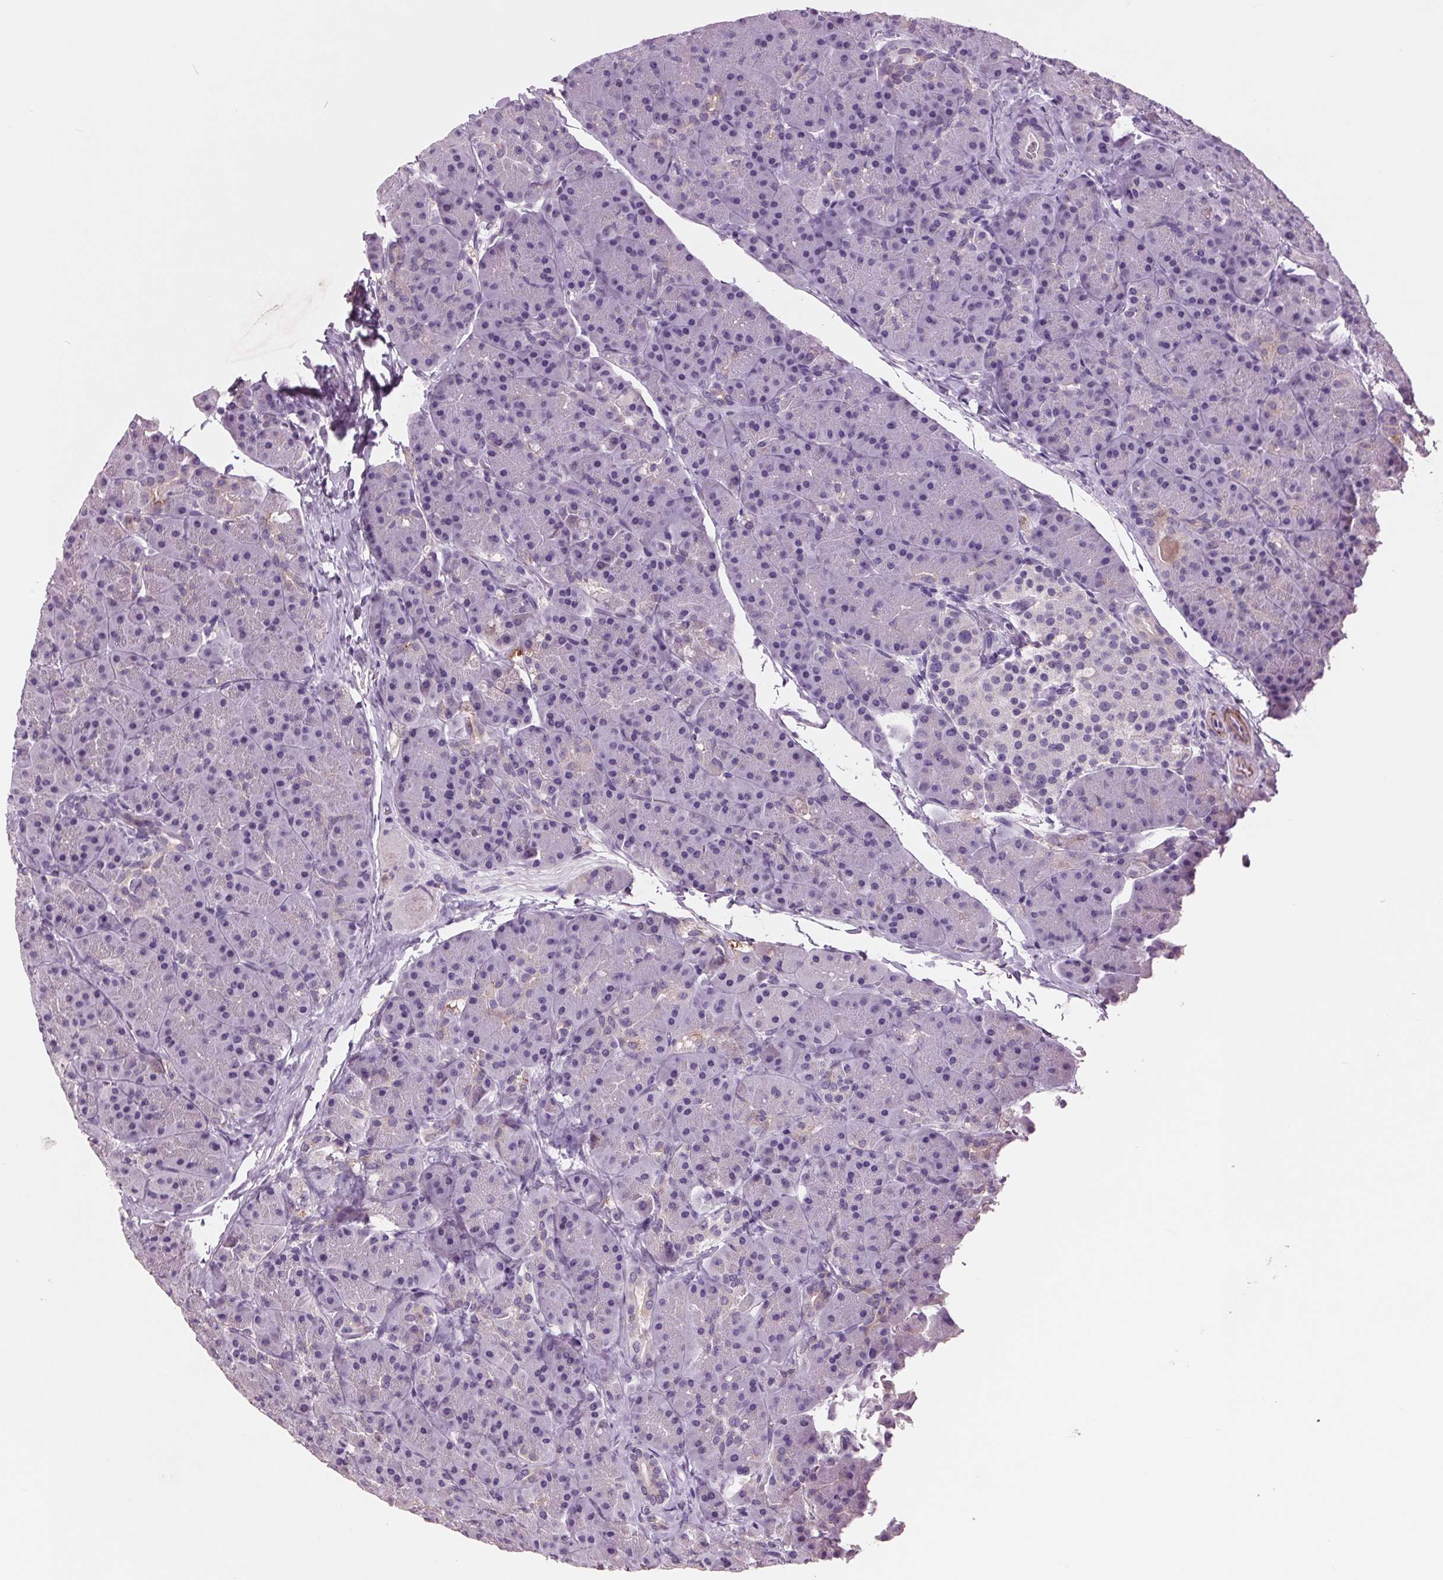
{"staining": {"intensity": "negative", "quantity": "none", "location": "none"}, "tissue": "pancreas", "cell_type": "Exocrine glandular cells", "image_type": "normal", "snomed": [{"axis": "morphology", "description": "Normal tissue, NOS"}, {"axis": "topography", "description": "Pancreas"}], "caption": "The photomicrograph exhibits no significant staining in exocrine glandular cells of pancreas.", "gene": "C6", "patient": {"sex": "male", "age": 57}}